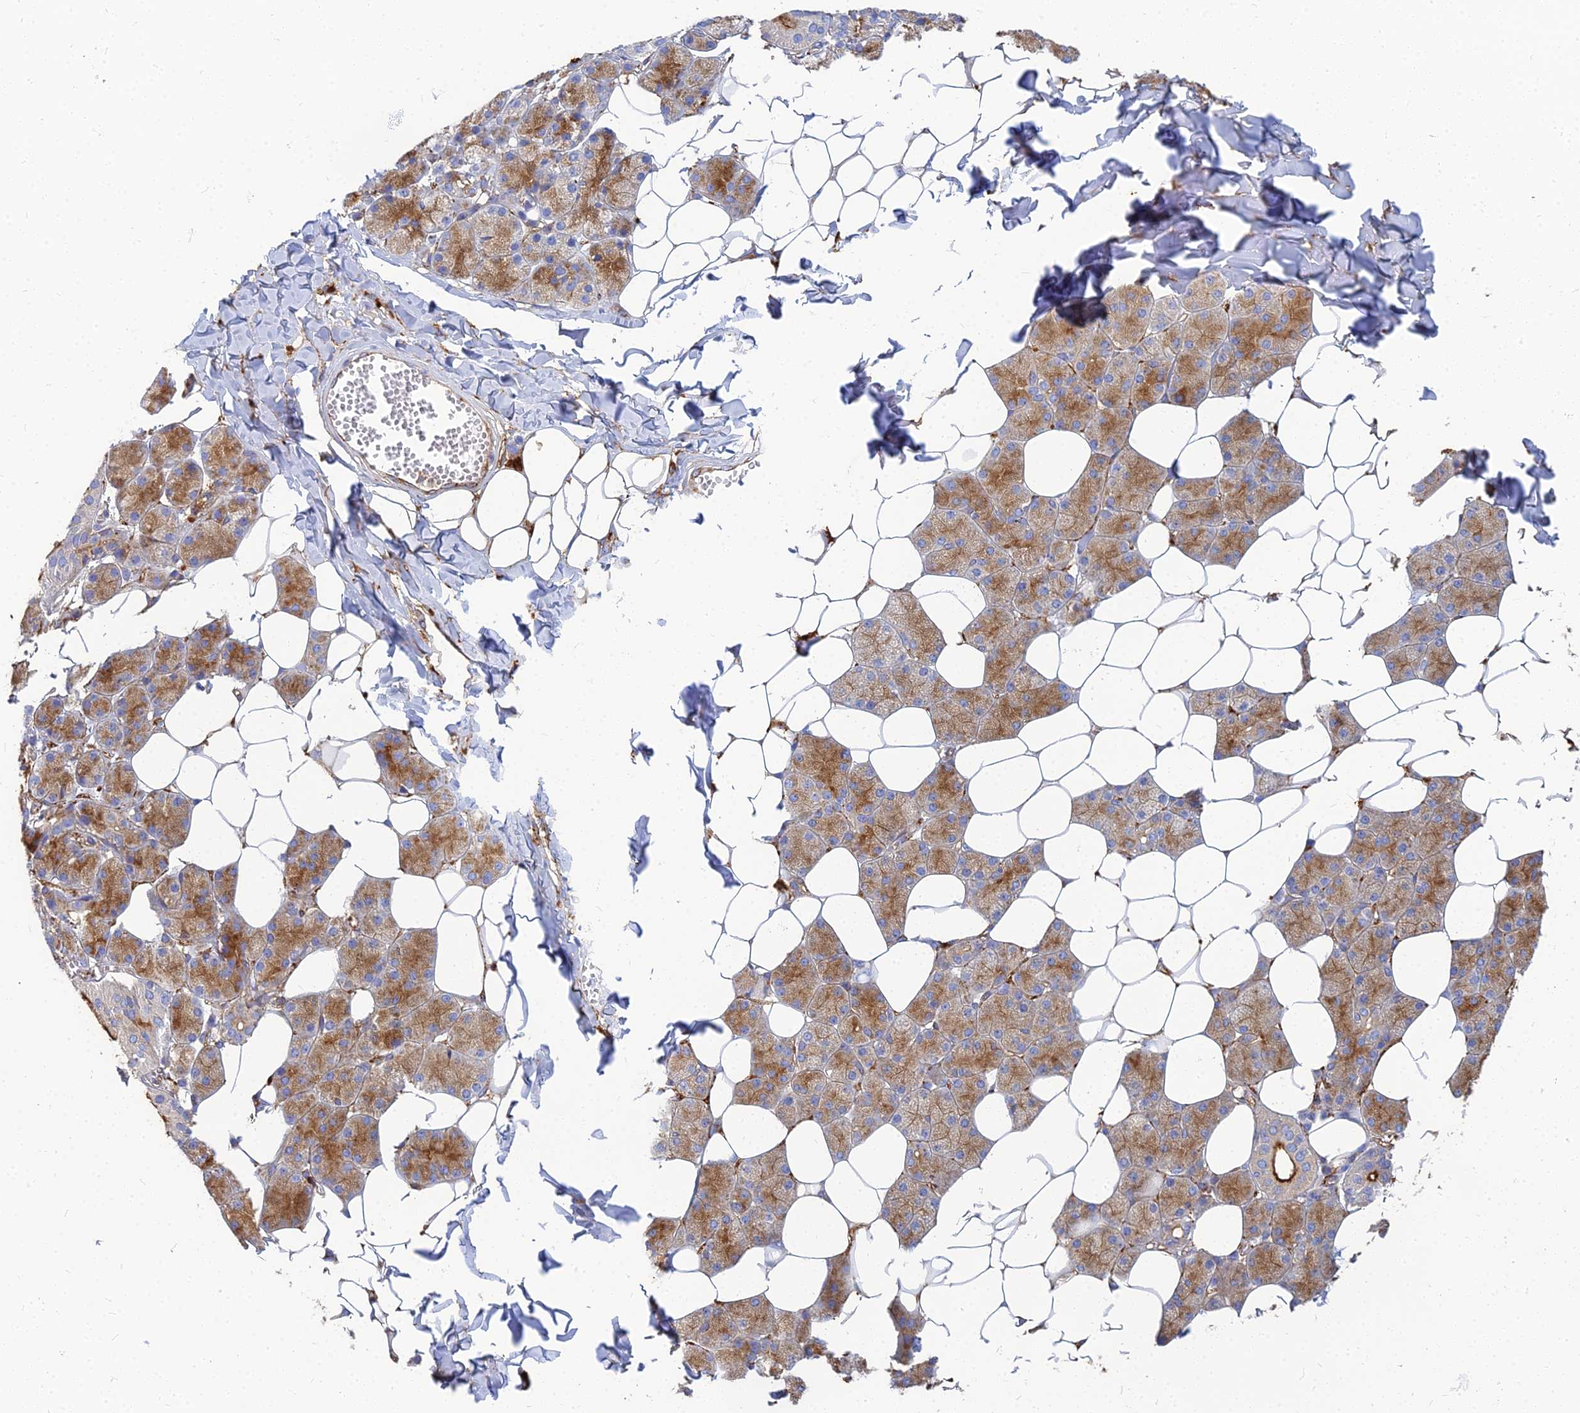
{"staining": {"intensity": "moderate", "quantity": ">75%", "location": "cytoplasmic/membranous"}, "tissue": "salivary gland", "cell_type": "Glandular cells", "image_type": "normal", "snomed": [{"axis": "morphology", "description": "Normal tissue, NOS"}, {"axis": "topography", "description": "Salivary gland"}], "caption": "Salivary gland stained with immunohistochemistry displays moderate cytoplasmic/membranous positivity in about >75% of glandular cells.", "gene": "VAT1", "patient": {"sex": "female", "age": 33}}